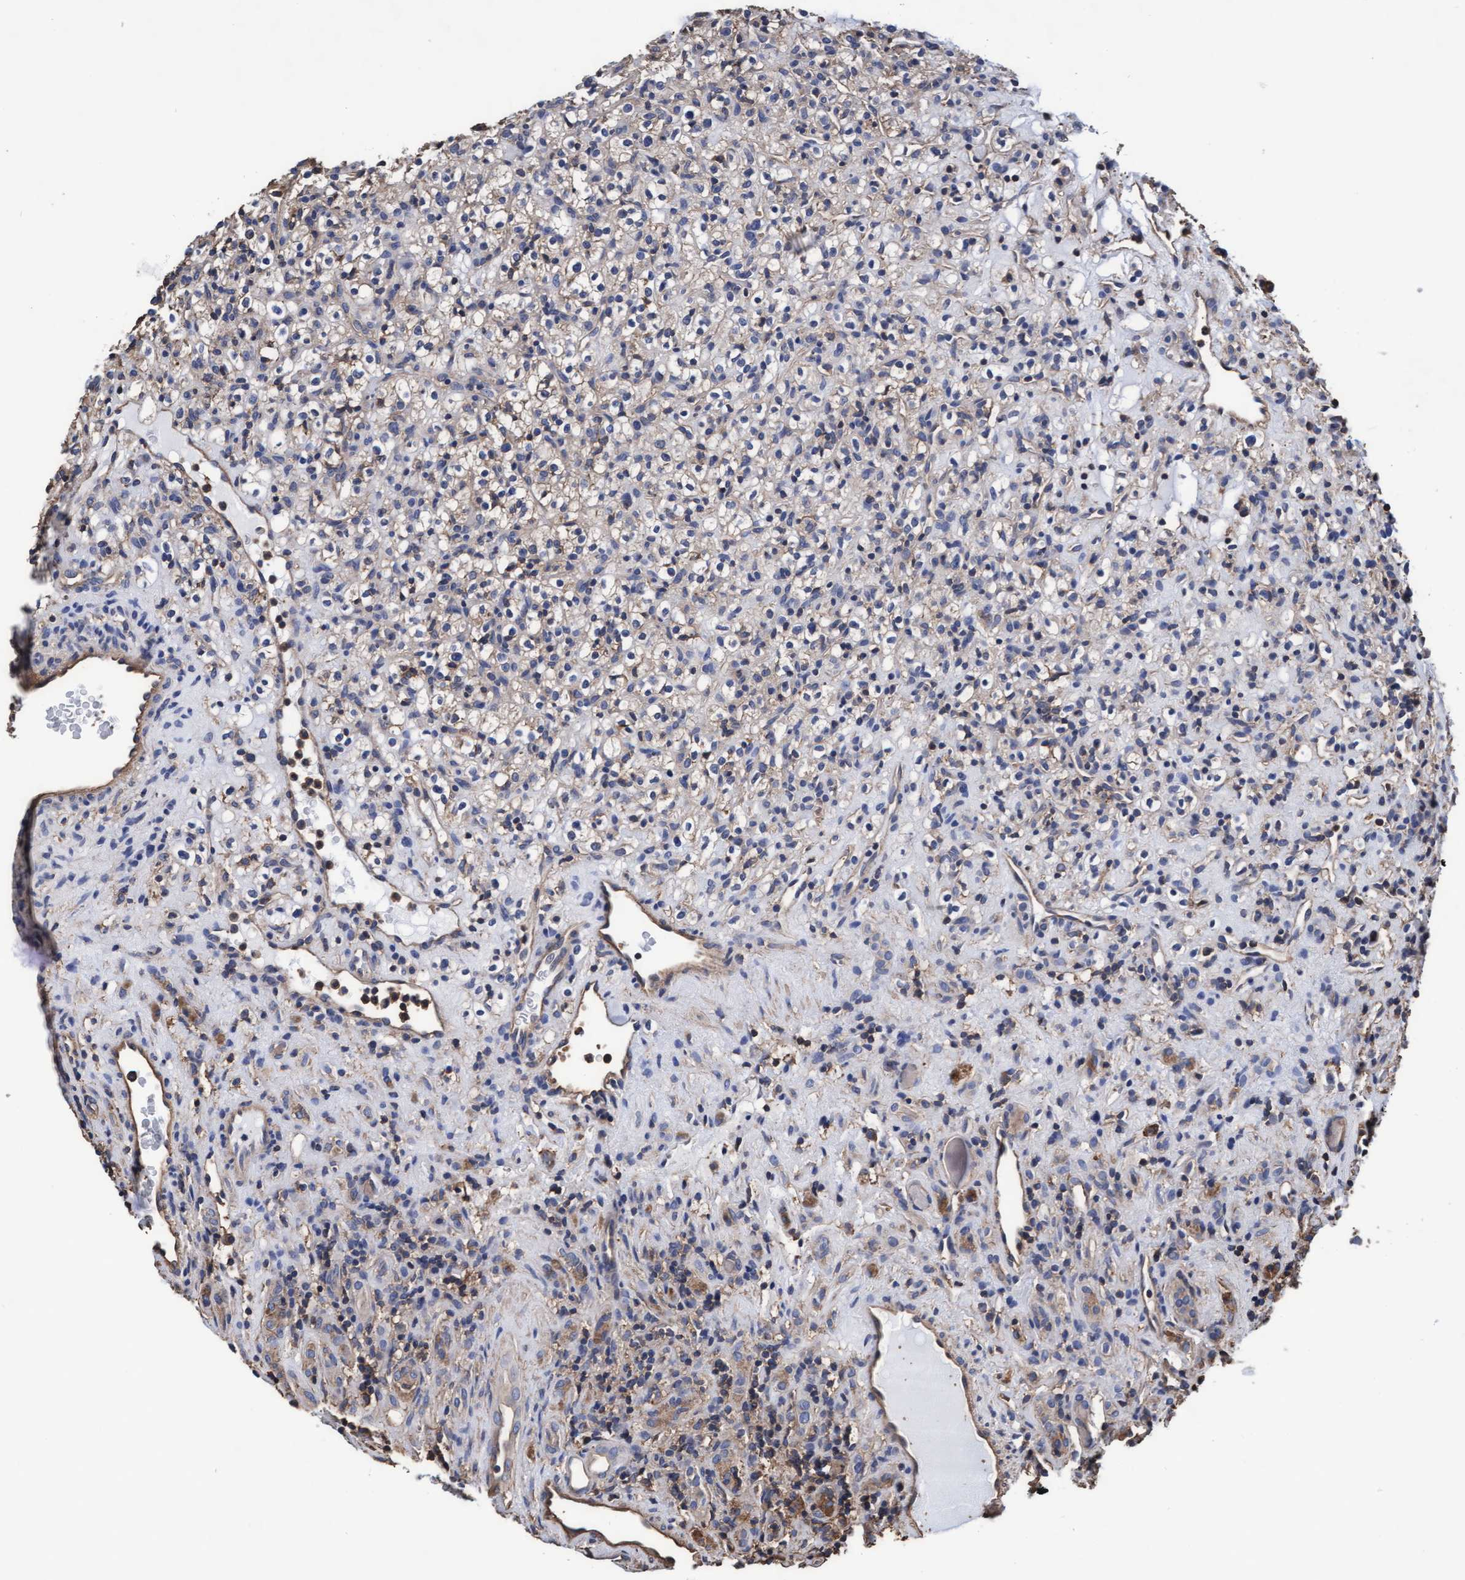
{"staining": {"intensity": "weak", "quantity": "25%-75%", "location": "cytoplasmic/membranous"}, "tissue": "renal cancer", "cell_type": "Tumor cells", "image_type": "cancer", "snomed": [{"axis": "morphology", "description": "Normal tissue, NOS"}, {"axis": "morphology", "description": "Adenocarcinoma, NOS"}, {"axis": "topography", "description": "Kidney"}], "caption": "Human renal cancer (adenocarcinoma) stained for a protein (brown) demonstrates weak cytoplasmic/membranous positive staining in about 25%-75% of tumor cells.", "gene": "GRHPR", "patient": {"sex": "female", "age": 72}}